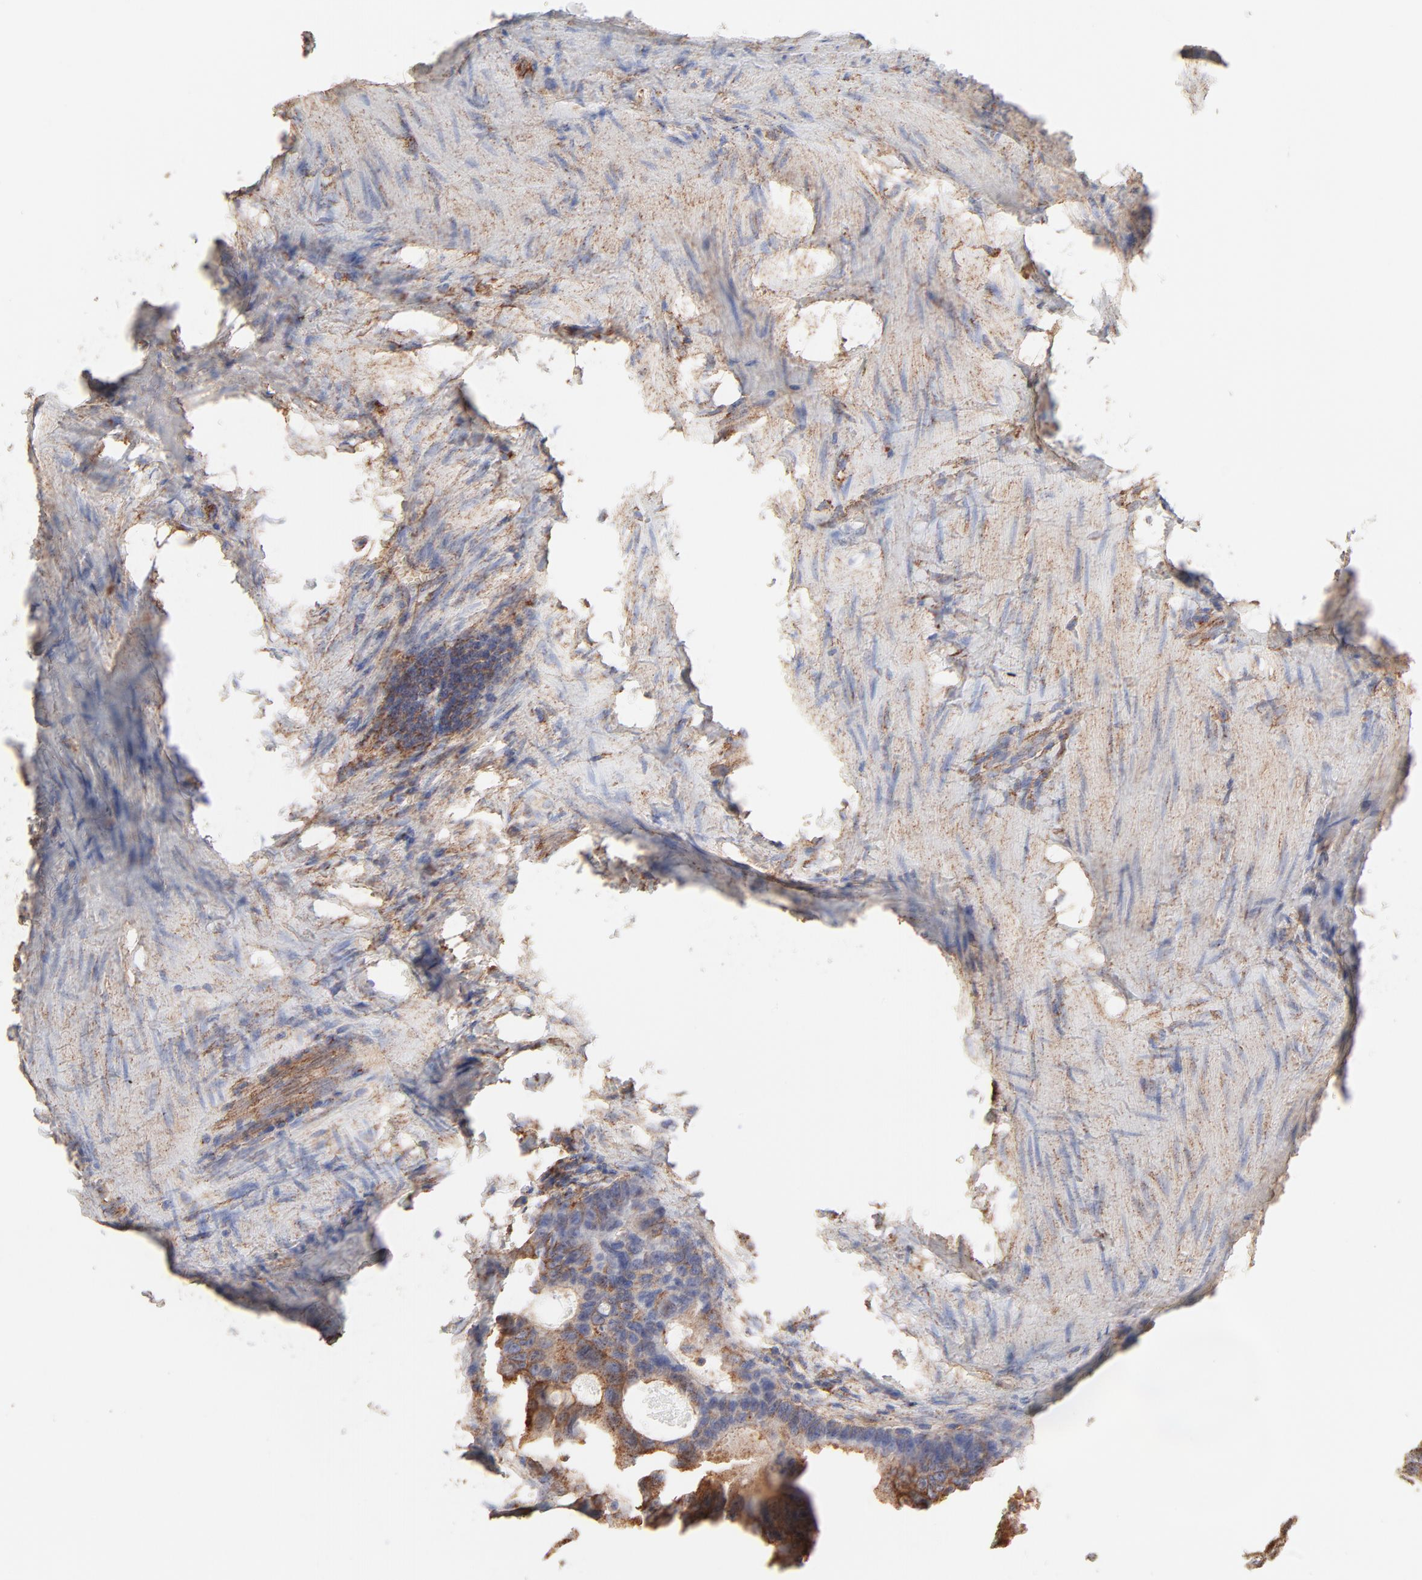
{"staining": {"intensity": "moderate", "quantity": ">75%", "location": "cytoplasmic/membranous"}, "tissue": "colorectal cancer", "cell_type": "Tumor cells", "image_type": "cancer", "snomed": [{"axis": "morphology", "description": "Adenocarcinoma, NOS"}, {"axis": "topography", "description": "Colon"}], "caption": "High-power microscopy captured an immunohistochemistry image of colorectal cancer (adenocarcinoma), revealing moderate cytoplasmic/membranous positivity in about >75% of tumor cells.", "gene": "CLTB", "patient": {"sex": "female", "age": 55}}